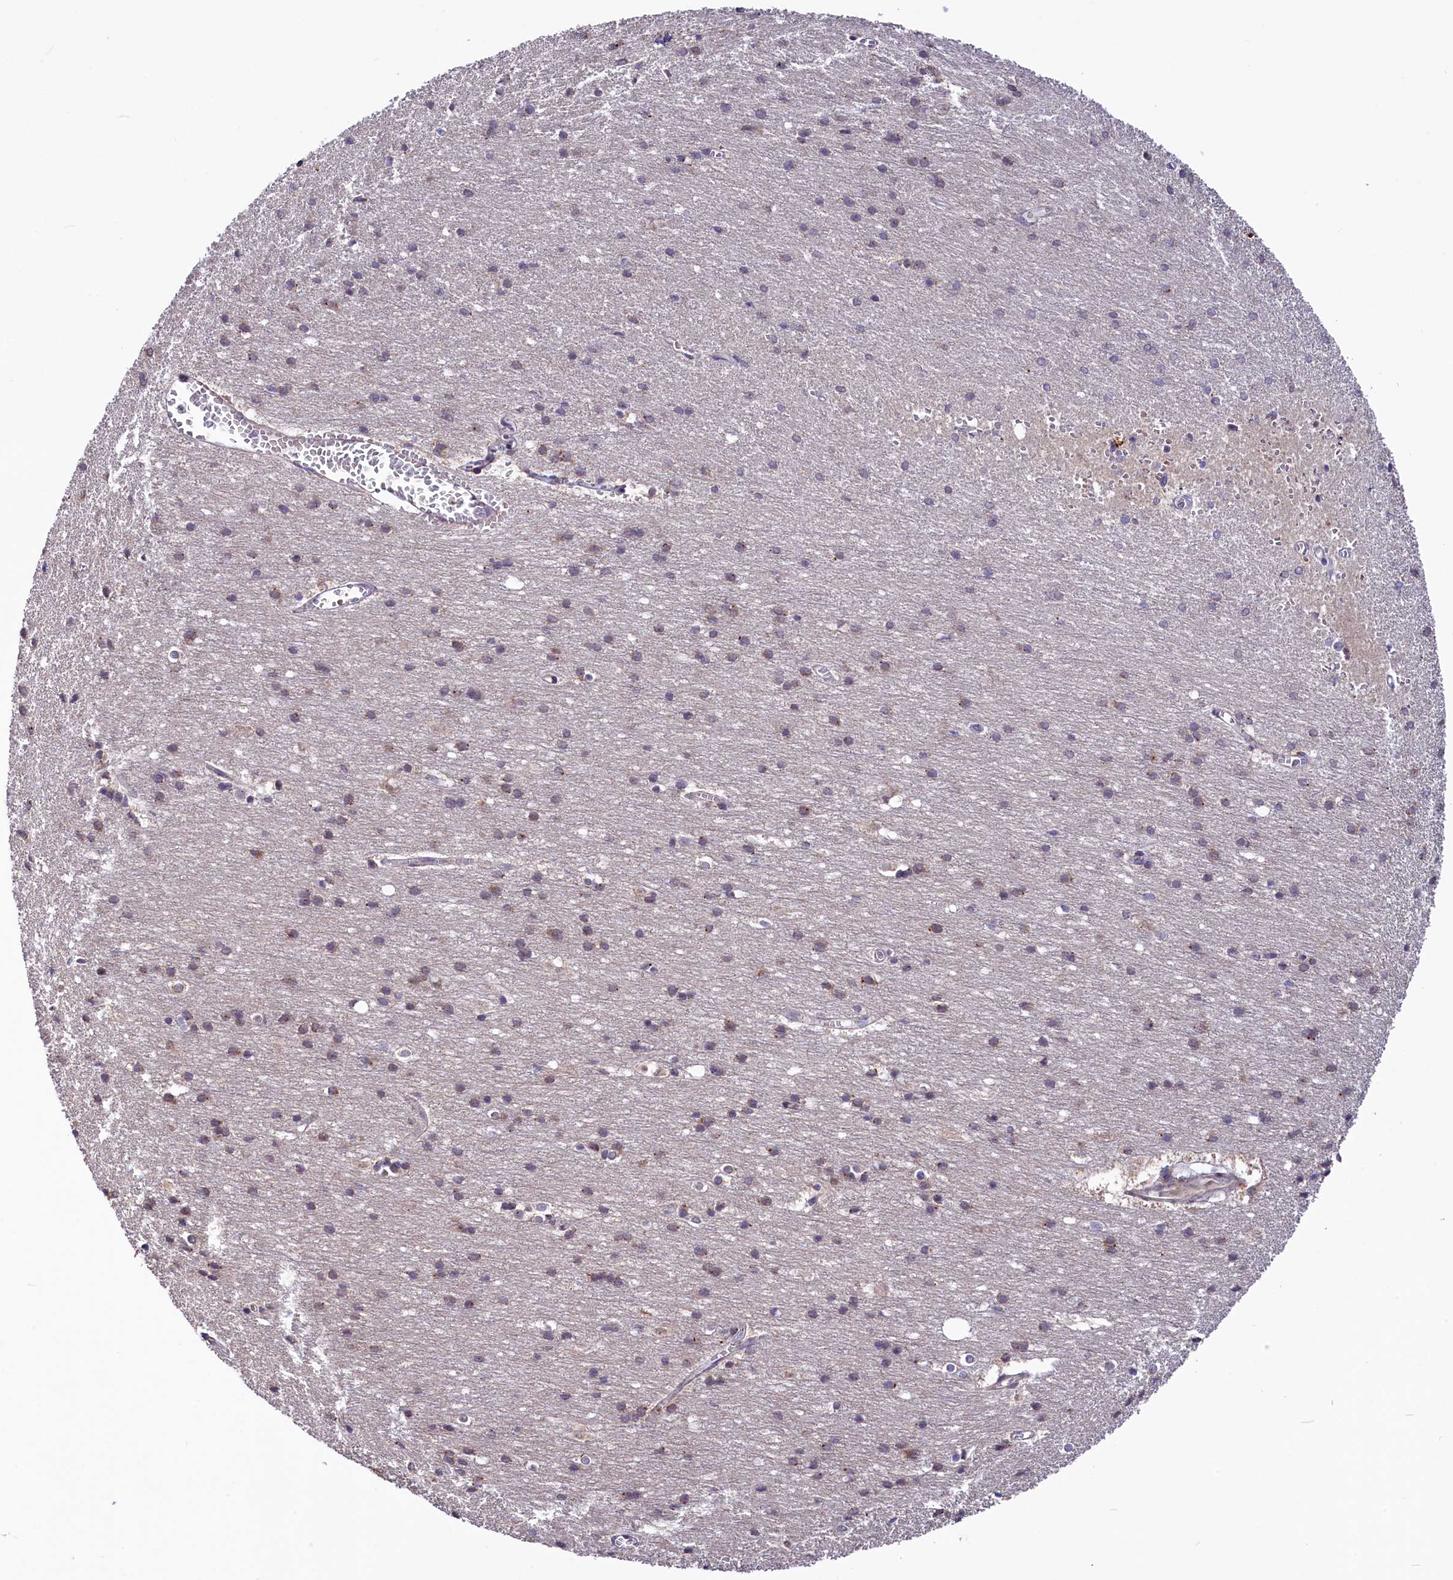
{"staining": {"intensity": "negative", "quantity": "none", "location": "none"}, "tissue": "cerebral cortex", "cell_type": "Endothelial cells", "image_type": "normal", "snomed": [{"axis": "morphology", "description": "Normal tissue, NOS"}, {"axis": "topography", "description": "Cerebral cortex"}], "caption": "Endothelial cells are negative for brown protein staining in normal cerebral cortex. Nuclei are stained in blue.", "gene": "SLC39A6", "patient": {"sex": "male", "age": 54}}